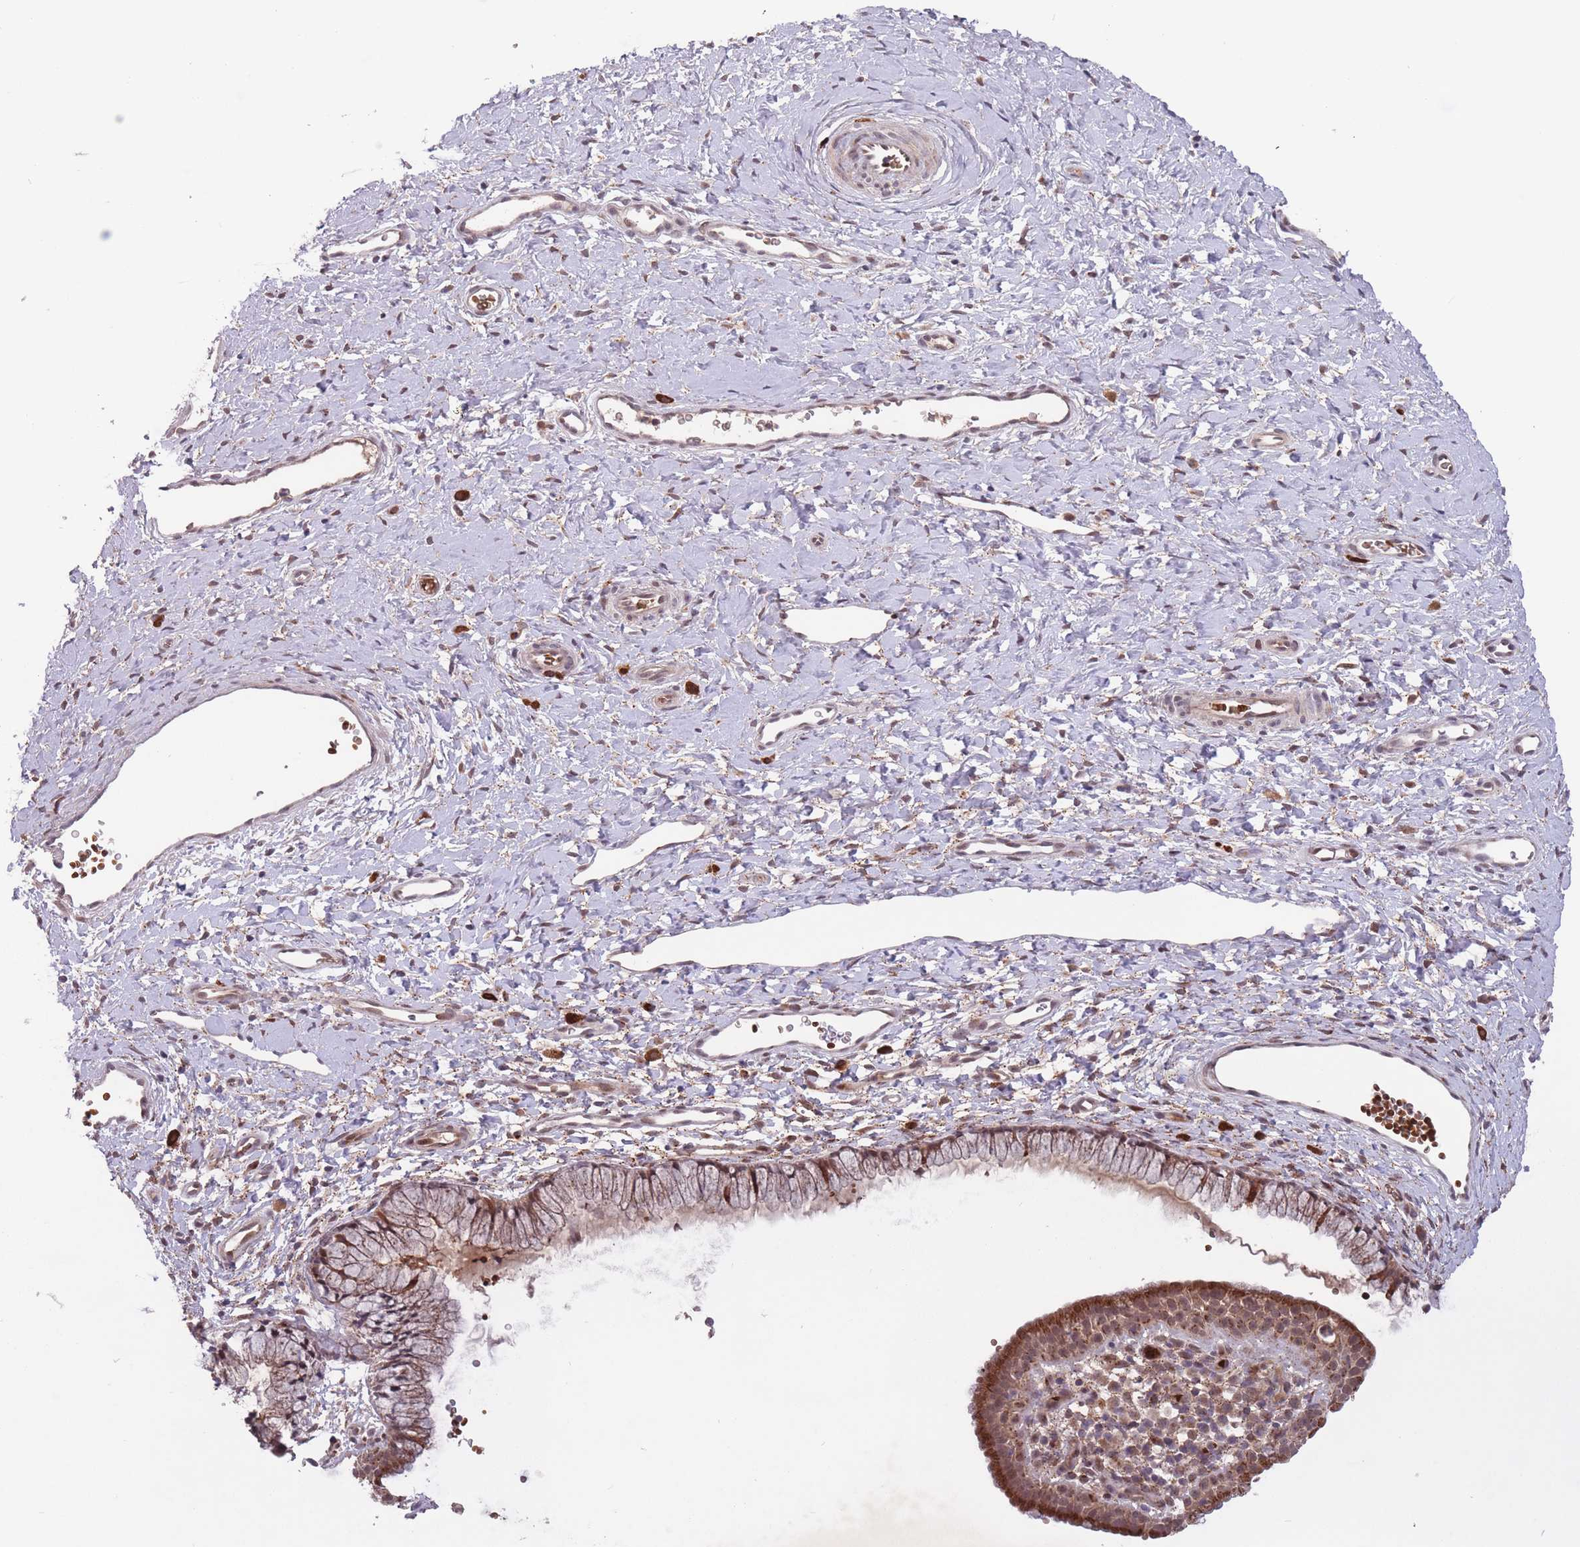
{"staining": {"intensity": "moderate", "quantity": "25%-75%", "location": "cytoplasmic/membranous,nuclear"}, "tissue": "cervix", "cell_type": "Glandular cells", "image_type": "normal", "snomed": [{"axis": "morphology", "description": "Normal tissue, NOS"}, {"axis": "topography", "description": "Cervix"}], "caption": "Immunohistochemistry (IHC) image of unremarkable cervix: cervix stained using immunohistochemistry shows medium levels of moderate protein expression localized specifically in the cytoplasmic/membranous,nuclear of glandular cells, appearing as a cytoplasmic/membranous,nuclear brown color.", "gene": "SECTM1", "patient": {"sex": "female", "age": 36}}